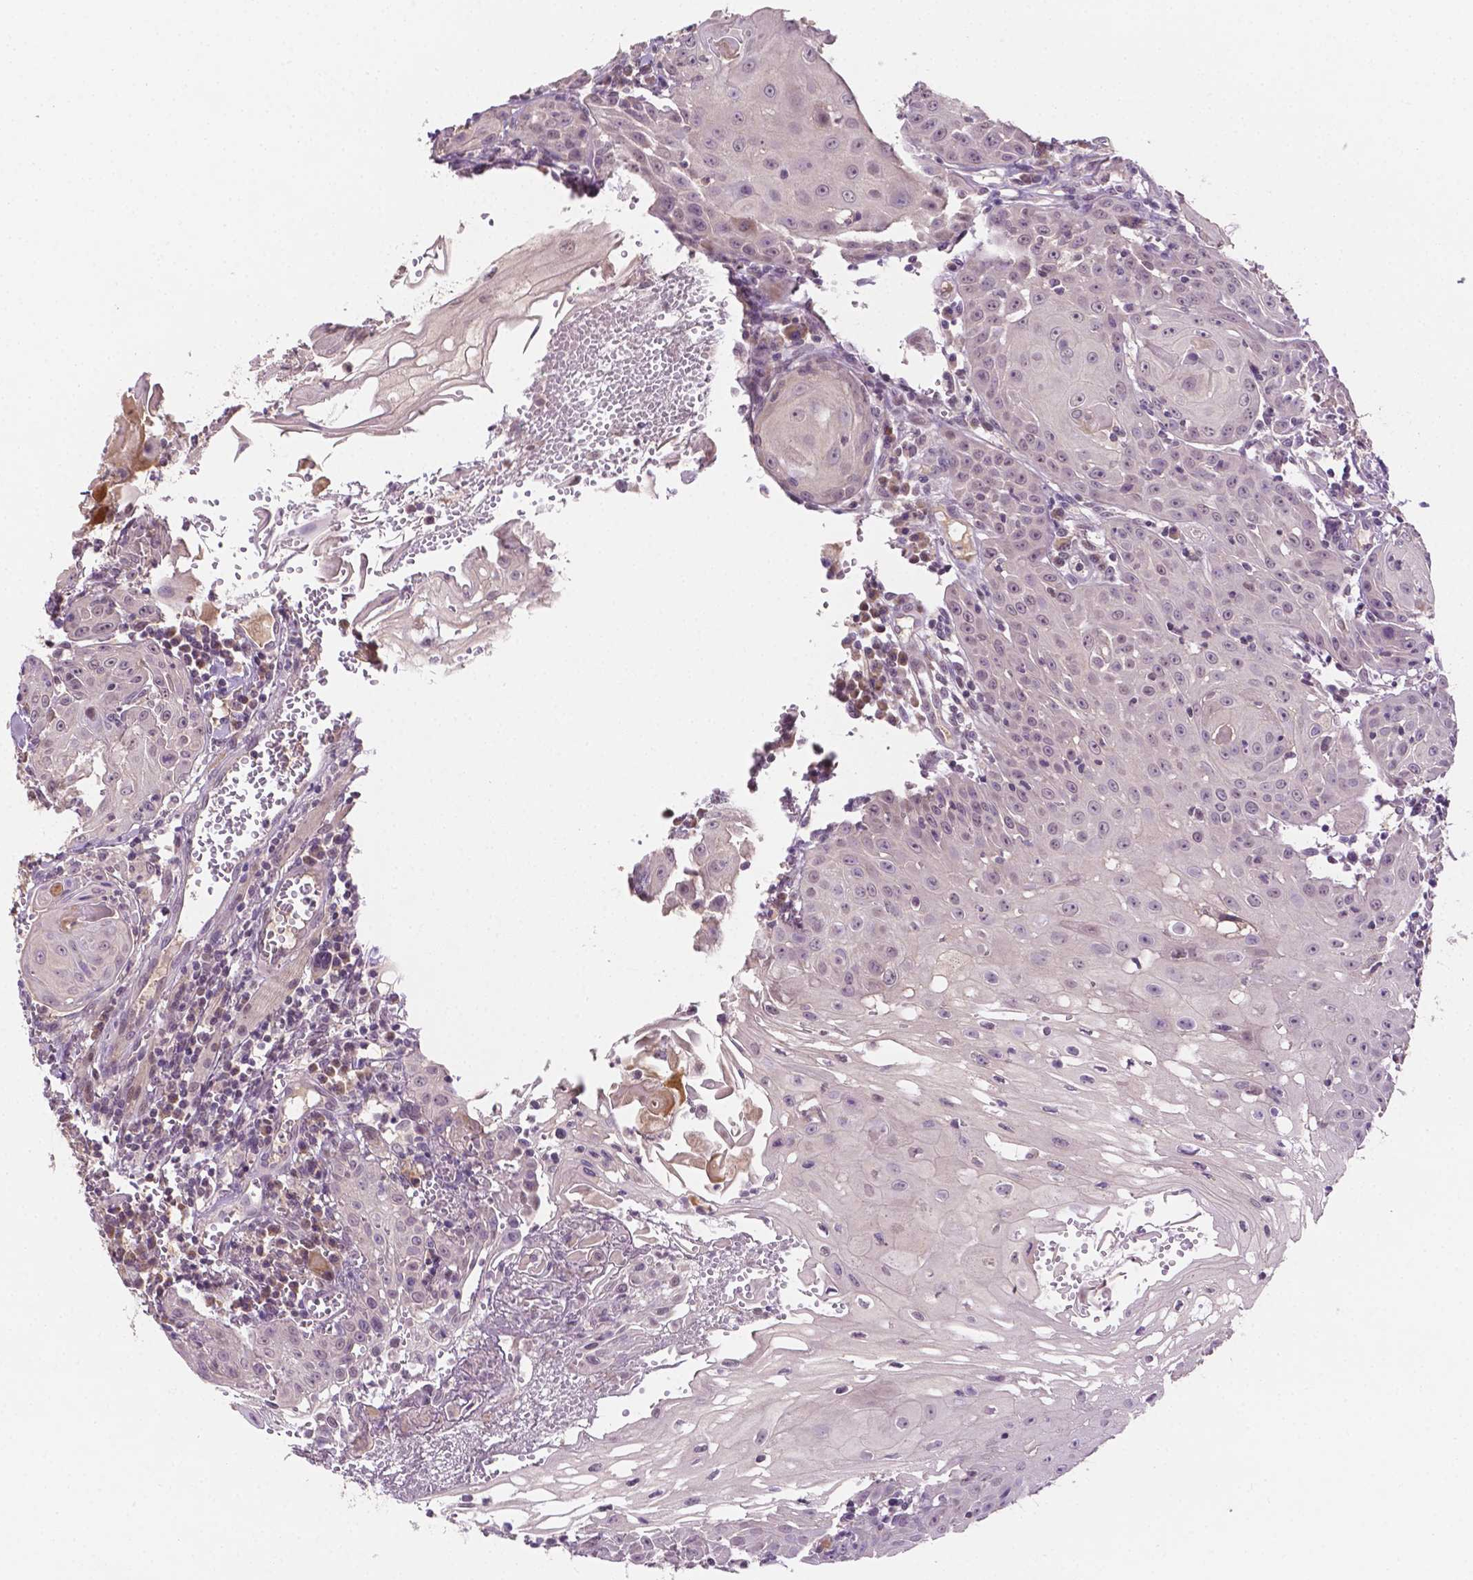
{"staining": {"intensity": "negative", "quantity": "none", "location": "none"}, "tissue": "head and neck cancer", "cell_type": "Tumor cells", "image_type": "cancer", "snomed": [{"axis": "morphology", "description": "Squamous cell carcinoma, NOS"}, {"axis": "topography", "description": "Head-Neck"}], "caption": "This is a micrograph of IHC staining of squamous cell carcinoma (head and neck), which shows no staining in tumor cells.", "gene": "MROH6", "patient": {"sex": "female", "age": 80}}